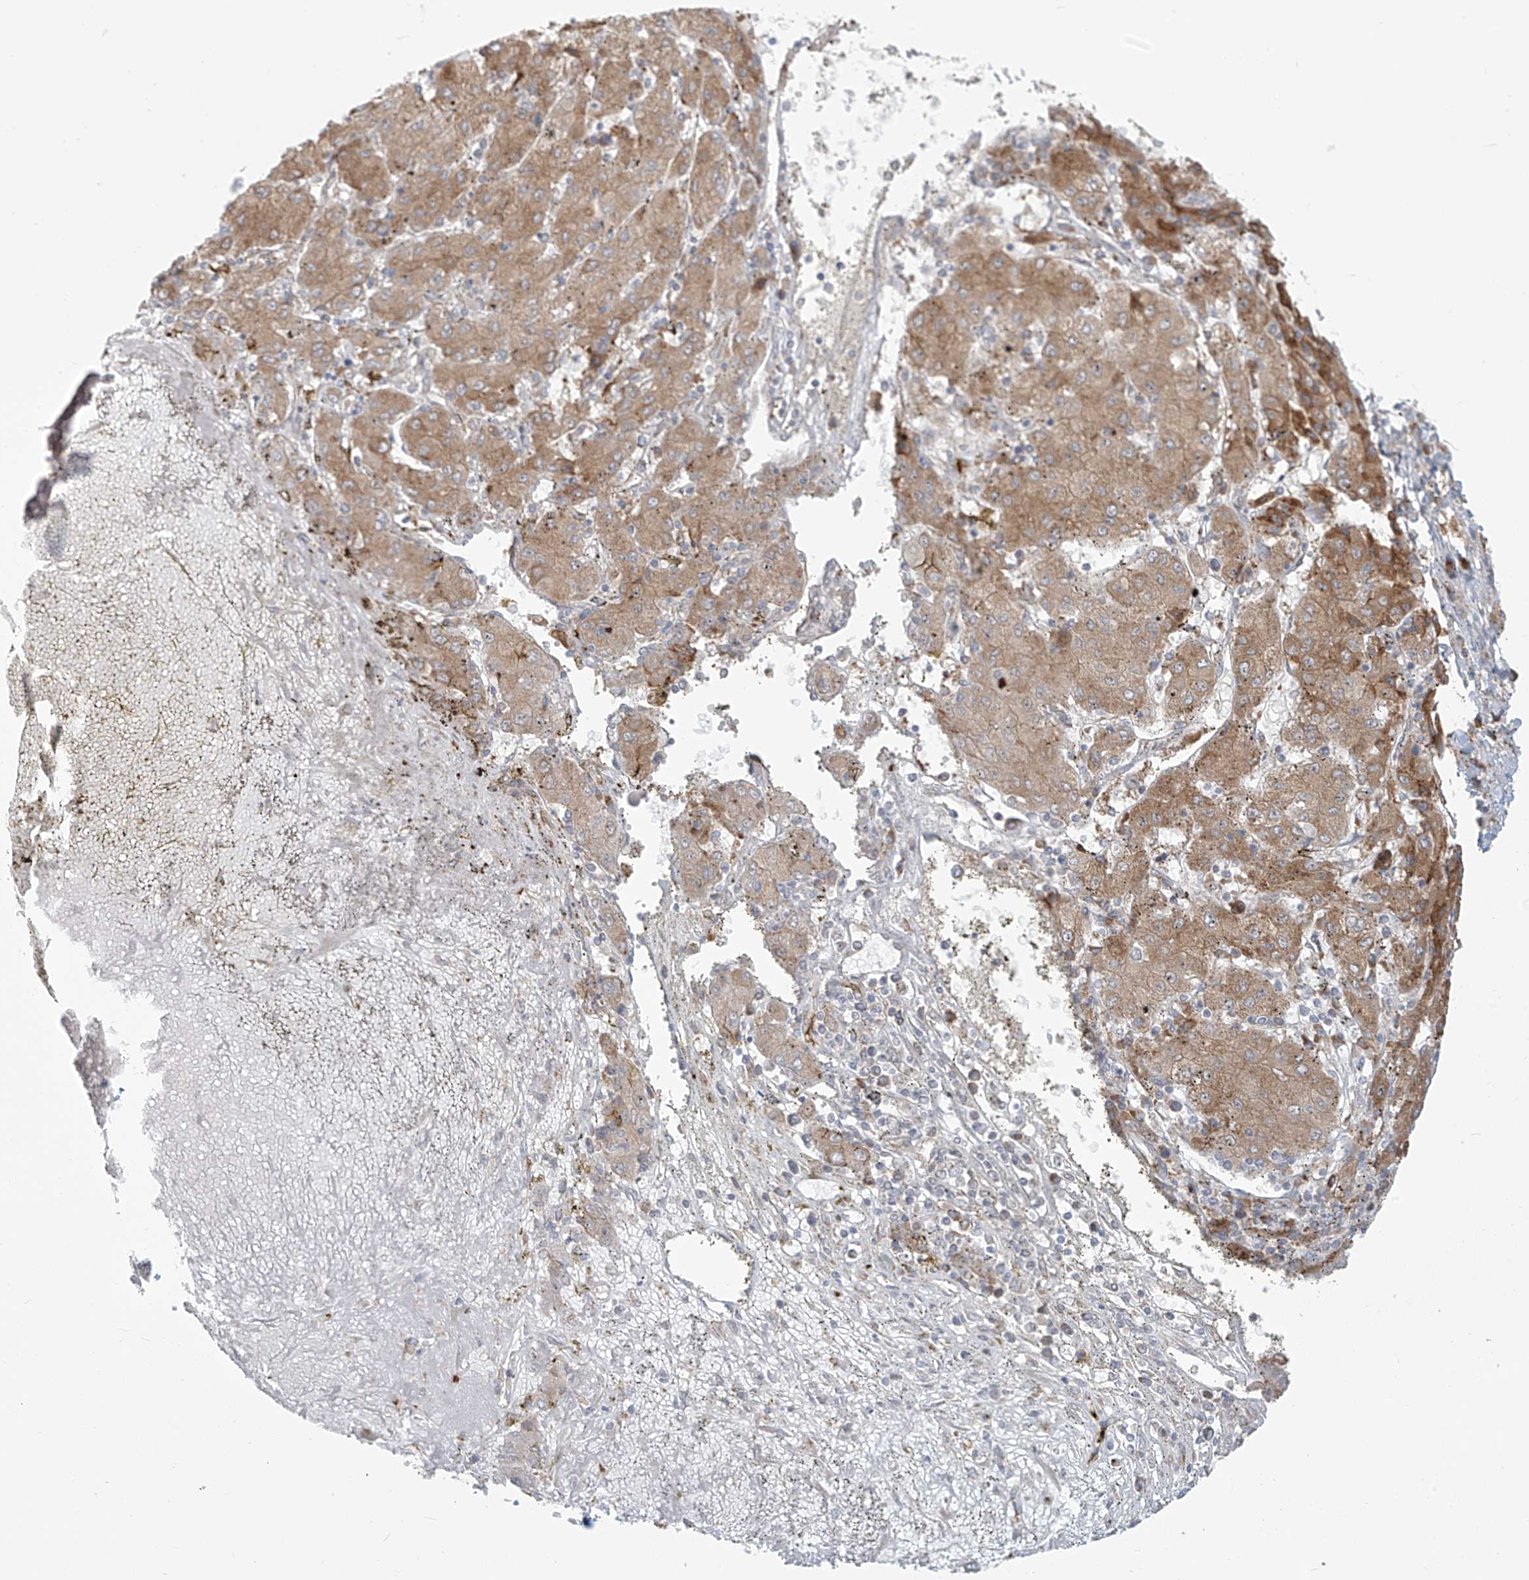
{"staining": {"intensity": "moderate", "quantity": "25%-75%", "location": "cytoplasmic/membranous"}, "tissue": "liver cancer", "cell_type": "Tumor cells", "image_type": "cancer", "snomed": [{"axis": "morphology", "description": "Carcinoma, Hepatocellular, NOS"}, {"axis": "topography", "description": "Liver"}], "caption": "Human hepatocellular carcinoma (liver) stained with a brown dye reveals moderate cytoplasmic/membranous positive staining in approximately 25%-75% of tumor cells.", "gene": "KATNIP", "patient": {"sex": "male", "age": 72}}